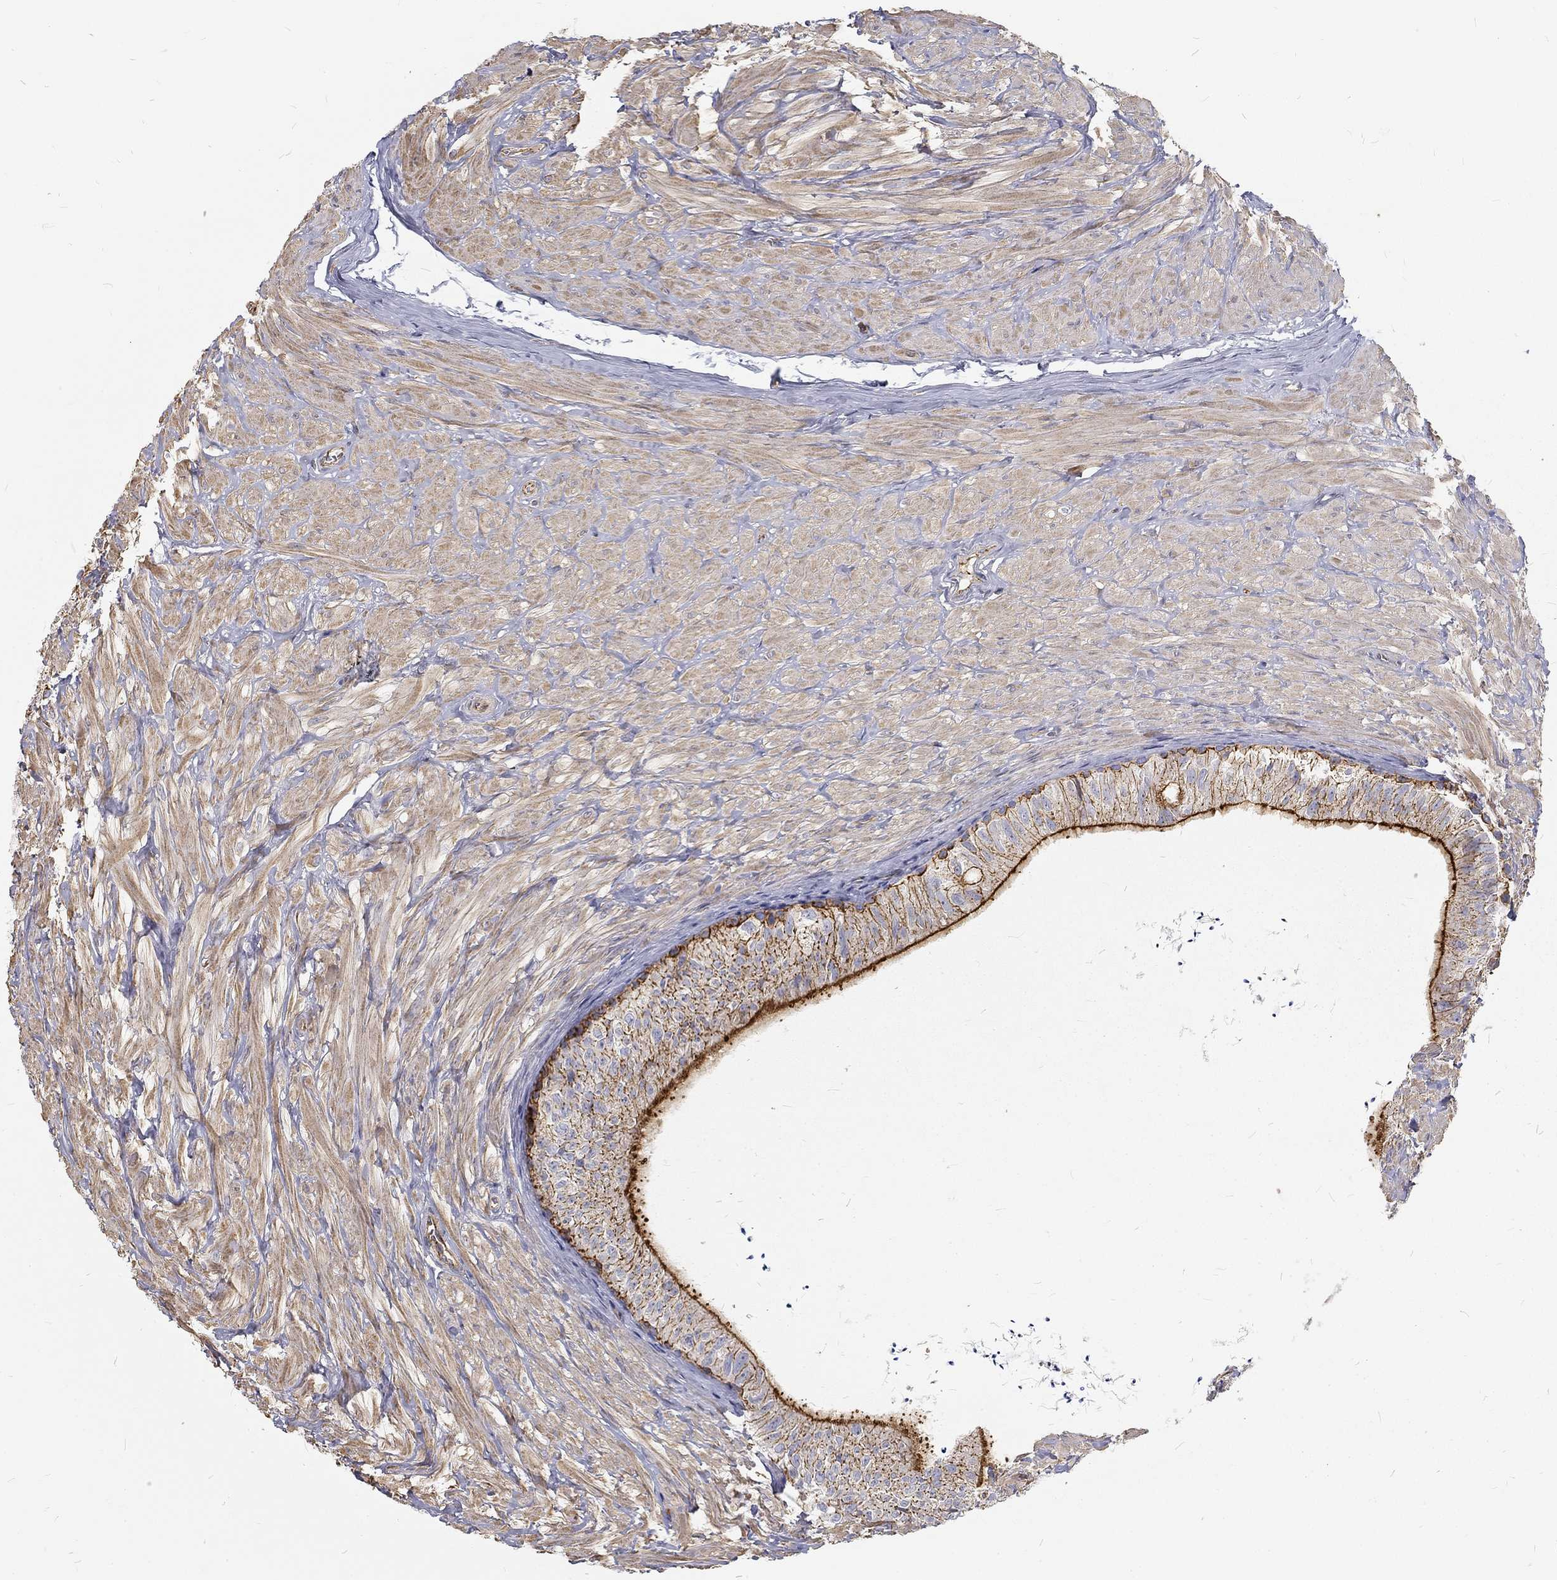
{"staining": {"intensity": "strong", "quantity": "25%-75%", "location": "cytoplasmic/membranous"}, "tissue": "epididymis", "cell_type": "Glandular cells", "image_type": "normal", "snomed": [{"axis": "morphology", "description": "Normal tissue, NOS"}, {"axis": "topography", "description": "Epididymis"}], "caption": "Human epididymis stained for a protein (brown) demonstrates strong cytoplasmic/membranous positive expression in about 25%-75% of glandular cells.", "gene": "MTMR11", "patient": {"sex": "male", "age": 32}}